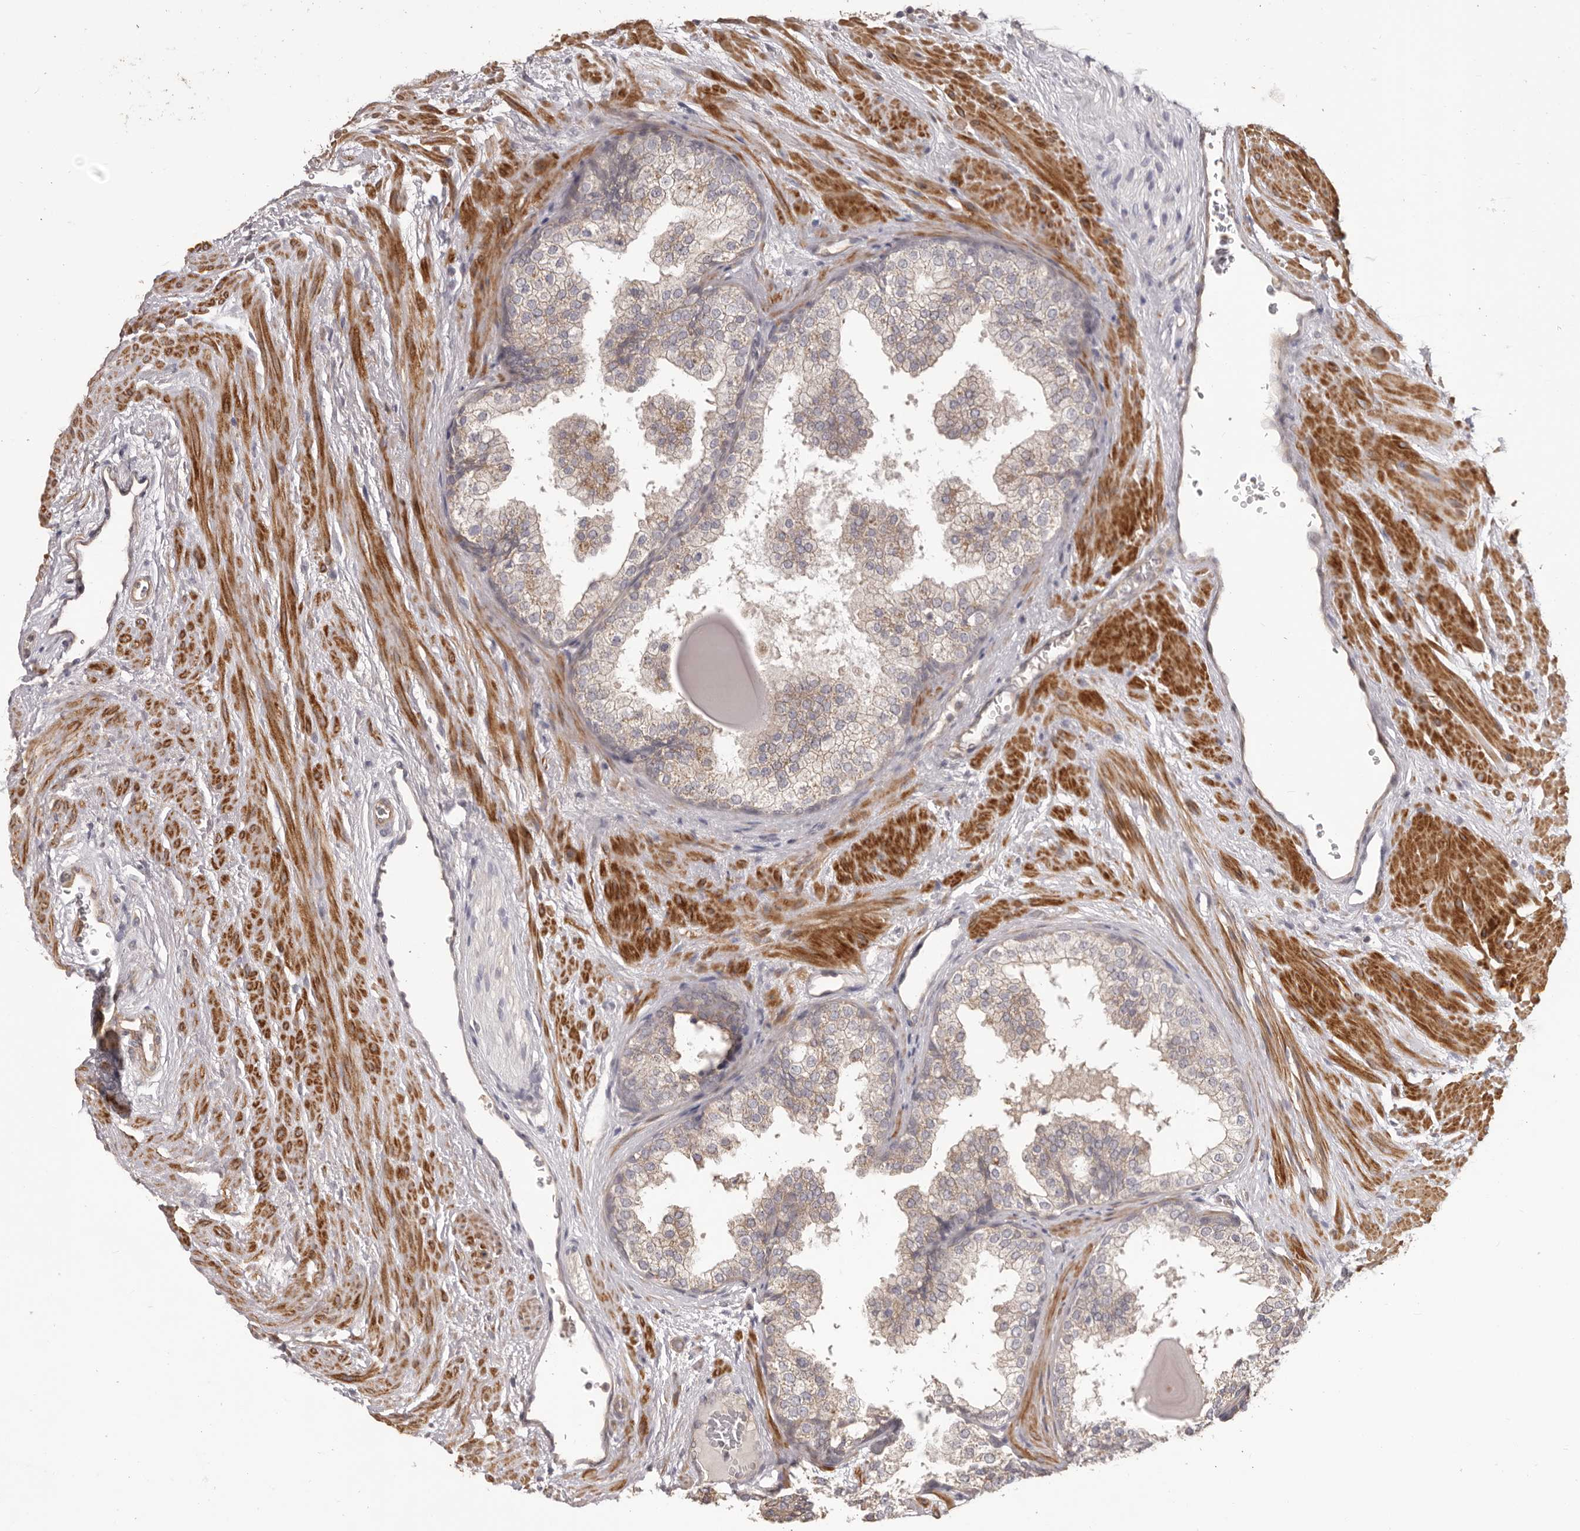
{"staining": {"intensity": "weak", "quantity": "<25%", "location": "cytoplasmic/membranous"}, "tissue": "prostate", "cell_type": "Glandular cells", "image_type": "normal", "snomed": [{"axis": "morphology", "description": "Normal tissue, NOS"}, {"axis": "topography", "description": "Prostate"}], "caption": "High magnification brightfield microscopy of benign prostate stained with DAB (3,3'-diaminobenzidine) (brown) and counterstained with hematoxylin (blue): glandular cells show no significant expression. The staining is performed using DAB (3,3'-diaminobenzidine) brown chromogen with nuclei counter-stained in using hematoxylin.", "gene": "HRH1", "patient": {"sex": "male", "age": 48}}